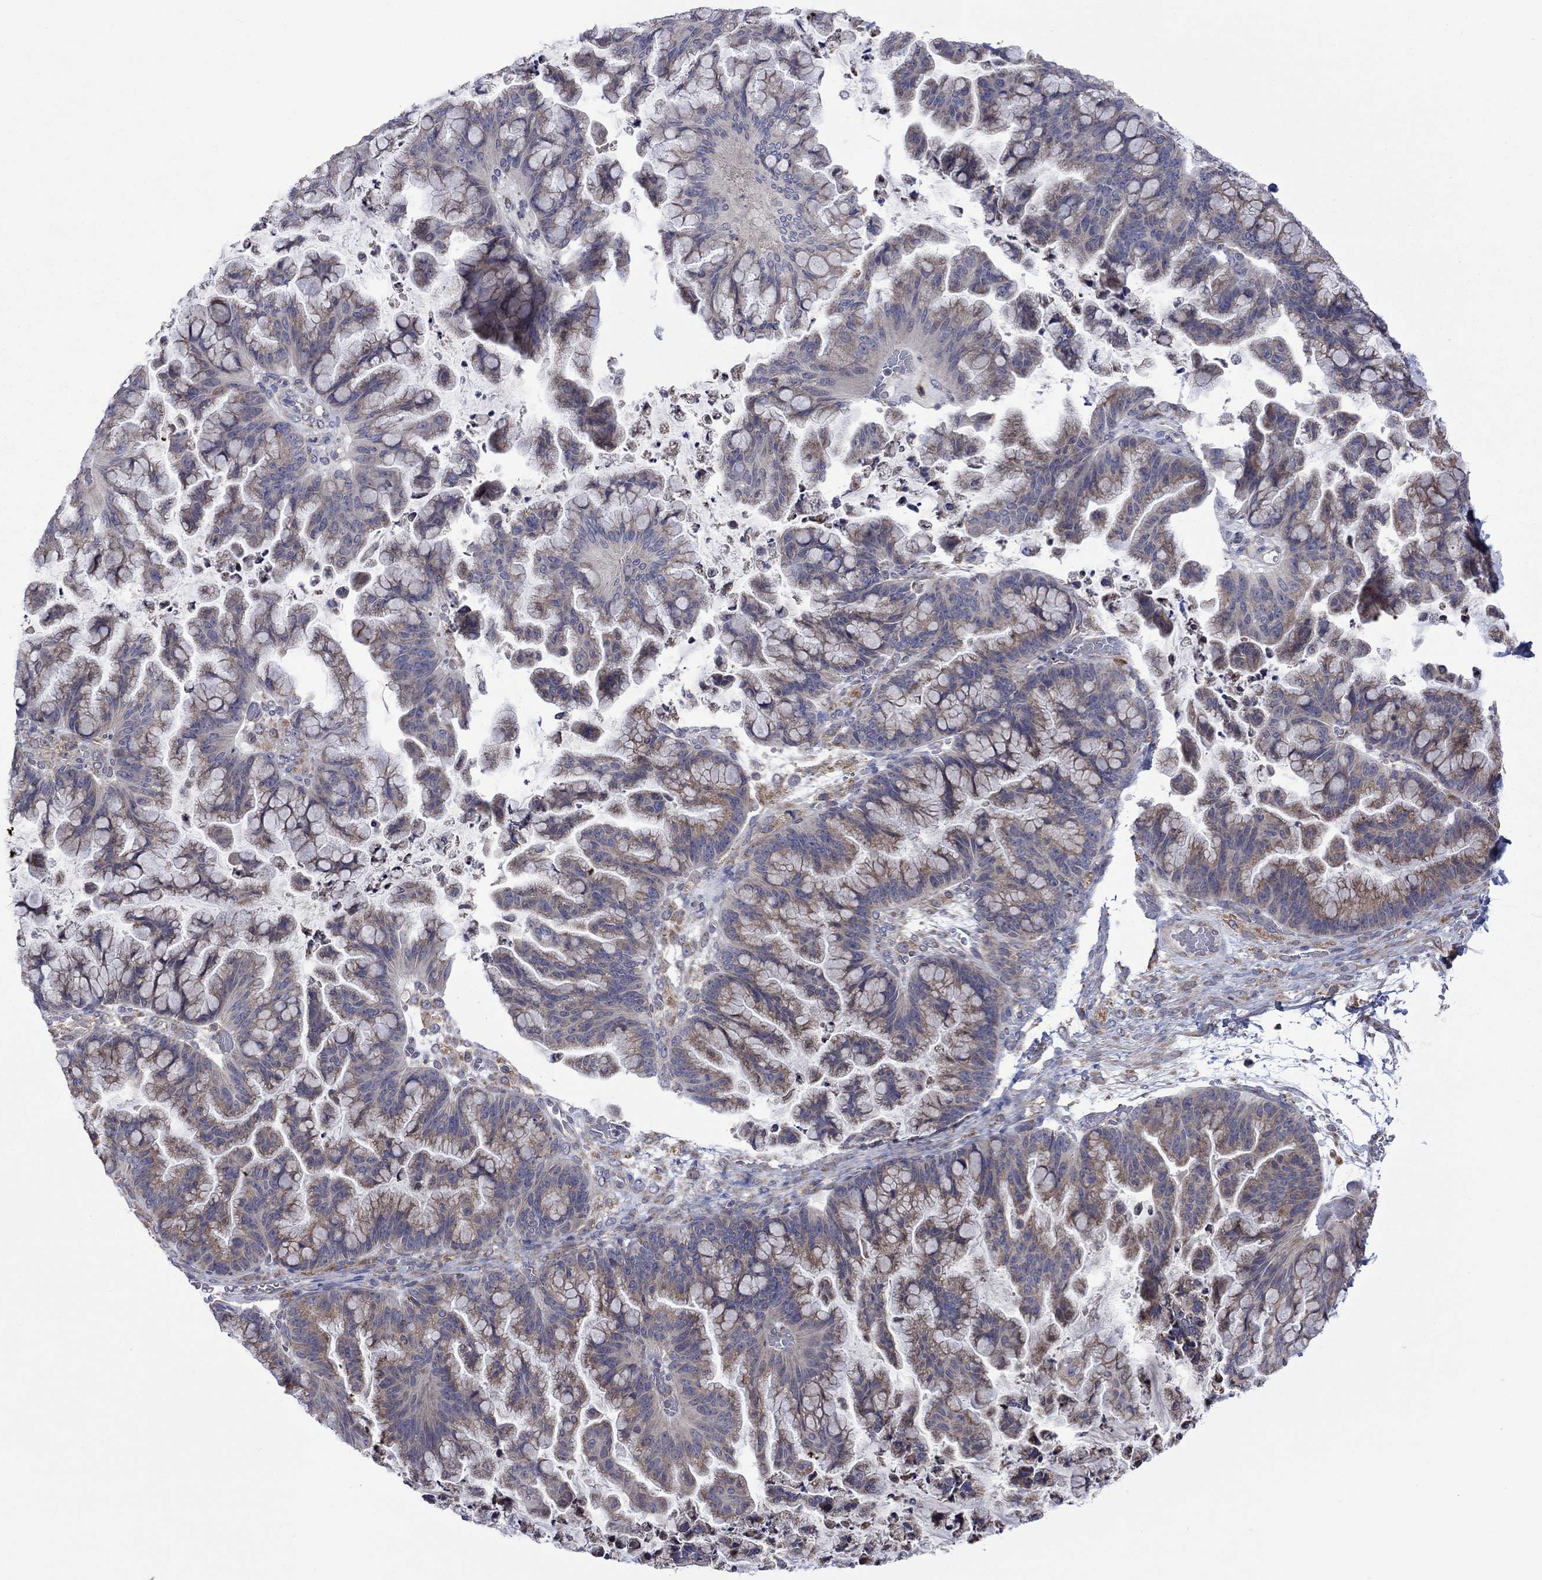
{"staining": {"intensity": "weak", "quantity": ">75%", "location": "cytoplasmic/membranous"}, "tissue": "ovarian cancer", "cell_type": "Tumor cells", "image_type": "cancer", "snomed": [{"axis": "morphology", "description": "Cystadenocarcinoma, mucinous, NOS"}, {"axis": "topography", "description": "Ovary"}], "caption": "Protein staining shows weak cytoplasmic/membranous positivity in approximately >75% of tumor cells in mucinous cystadenocarcinoma (ovarian). Immunohistochemistry stains the protein of interest in brown and the nuclei are stained blue.", "gene": "FURIN", "patient": {"sex": "female", "age": 67}}